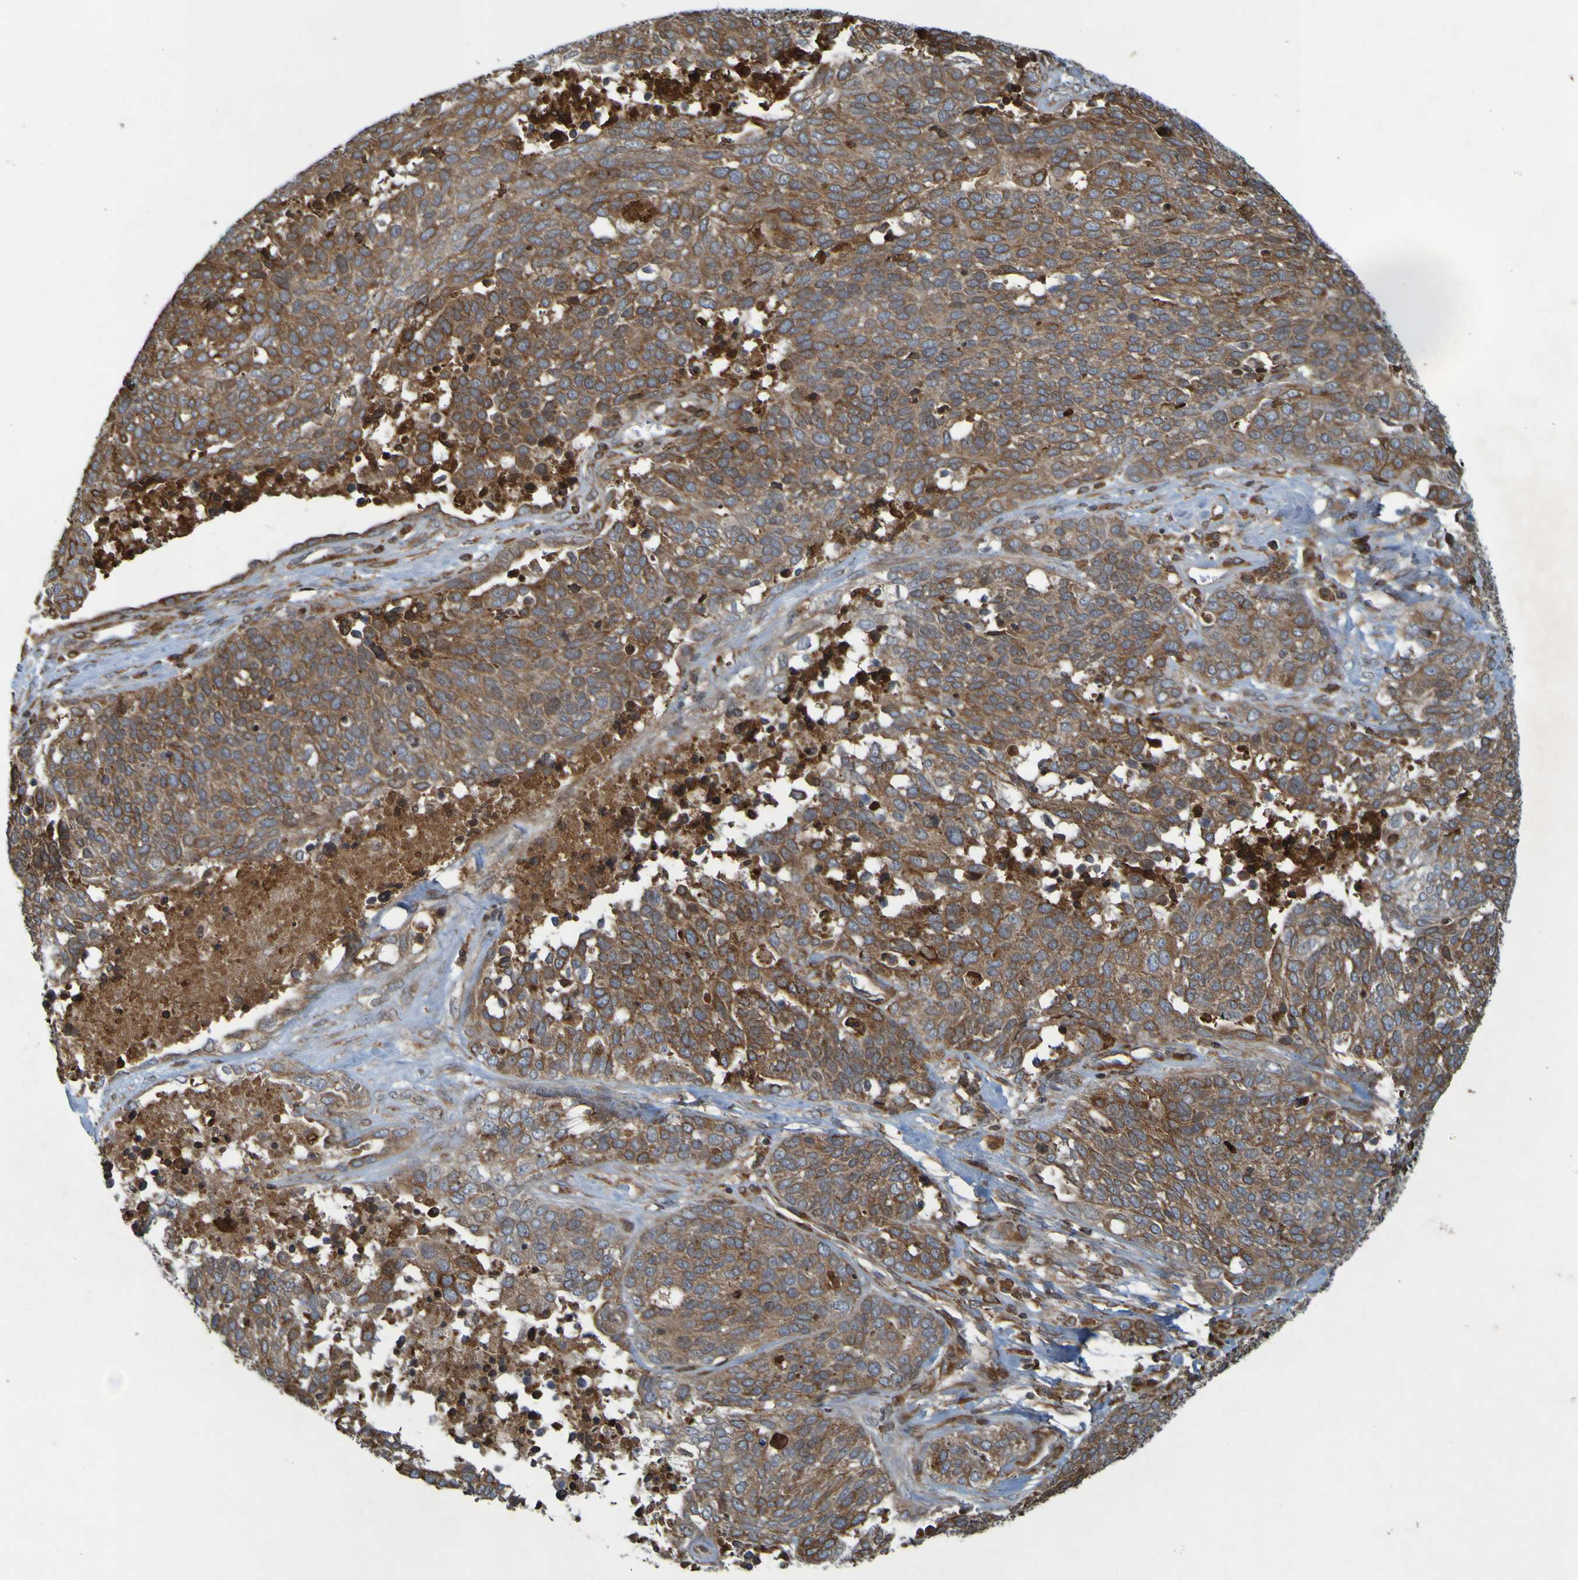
{"staining": {"intensity": "moderate", "quantity": ">75%", "location": "cytoplasmic/membranous"}, "tissue": "ovarian cancer", "cell_type": "Tumor cells", "image_type": "cancer", "snomed": [{"axis": "morphology", "description": "Cystadenocarcinoma, serous, NOS"}, {"axis": "topography", "description": "Ovary"}], "caption": "Ovarian cancer stained for a protein reveals moderate cytoplasmic/membranous positivity in tumor cells.", "gene": "GUCY1A1", "patient": {"sex": "female", "age": 44}}